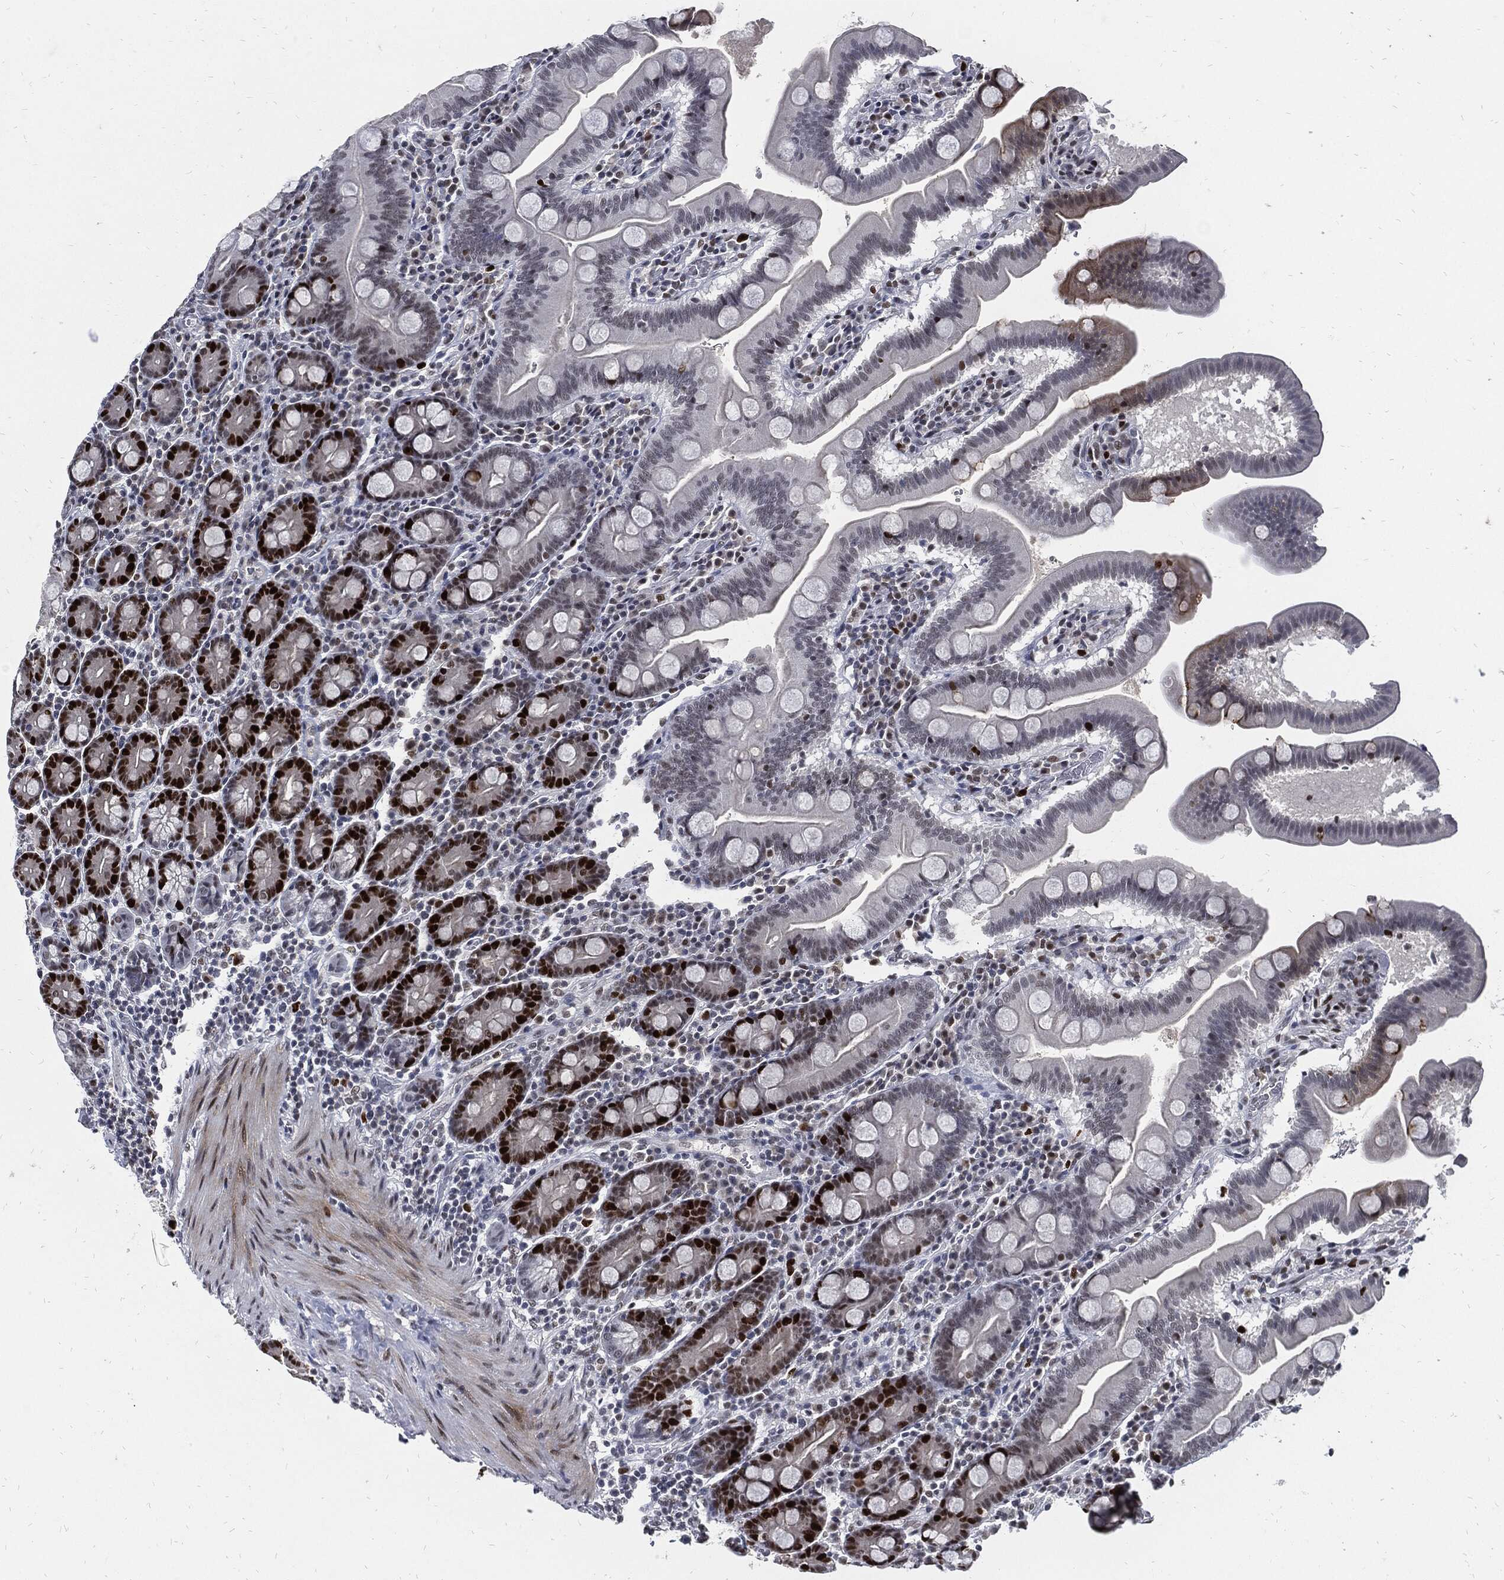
{"staining": {"intensity": "strong", "quantity": "<25%", "location": "nuclear"}, "tissue": "duodenum", "cell_type": "Glandular cells", "image_type": "normal", "snomed": [{"axis": "morphology", "description": "Normal tissue, NOS"}, {"axis": "topography", "description": "Duodenum"}], "caption": "High-magnification brightfield microscopy of unremarkable duodenum stained with DAB (brown) and counterstained with hematoxylin (blue). glandular cells exhibit strong nuclear expression is present in approximately<25% of cells. Immunohistochemistry (ihc) stains the protein of interest in brown and the nuclei are stained blue.", "gene": "NBN", "patient": {"sex": "male", "age": 59}}